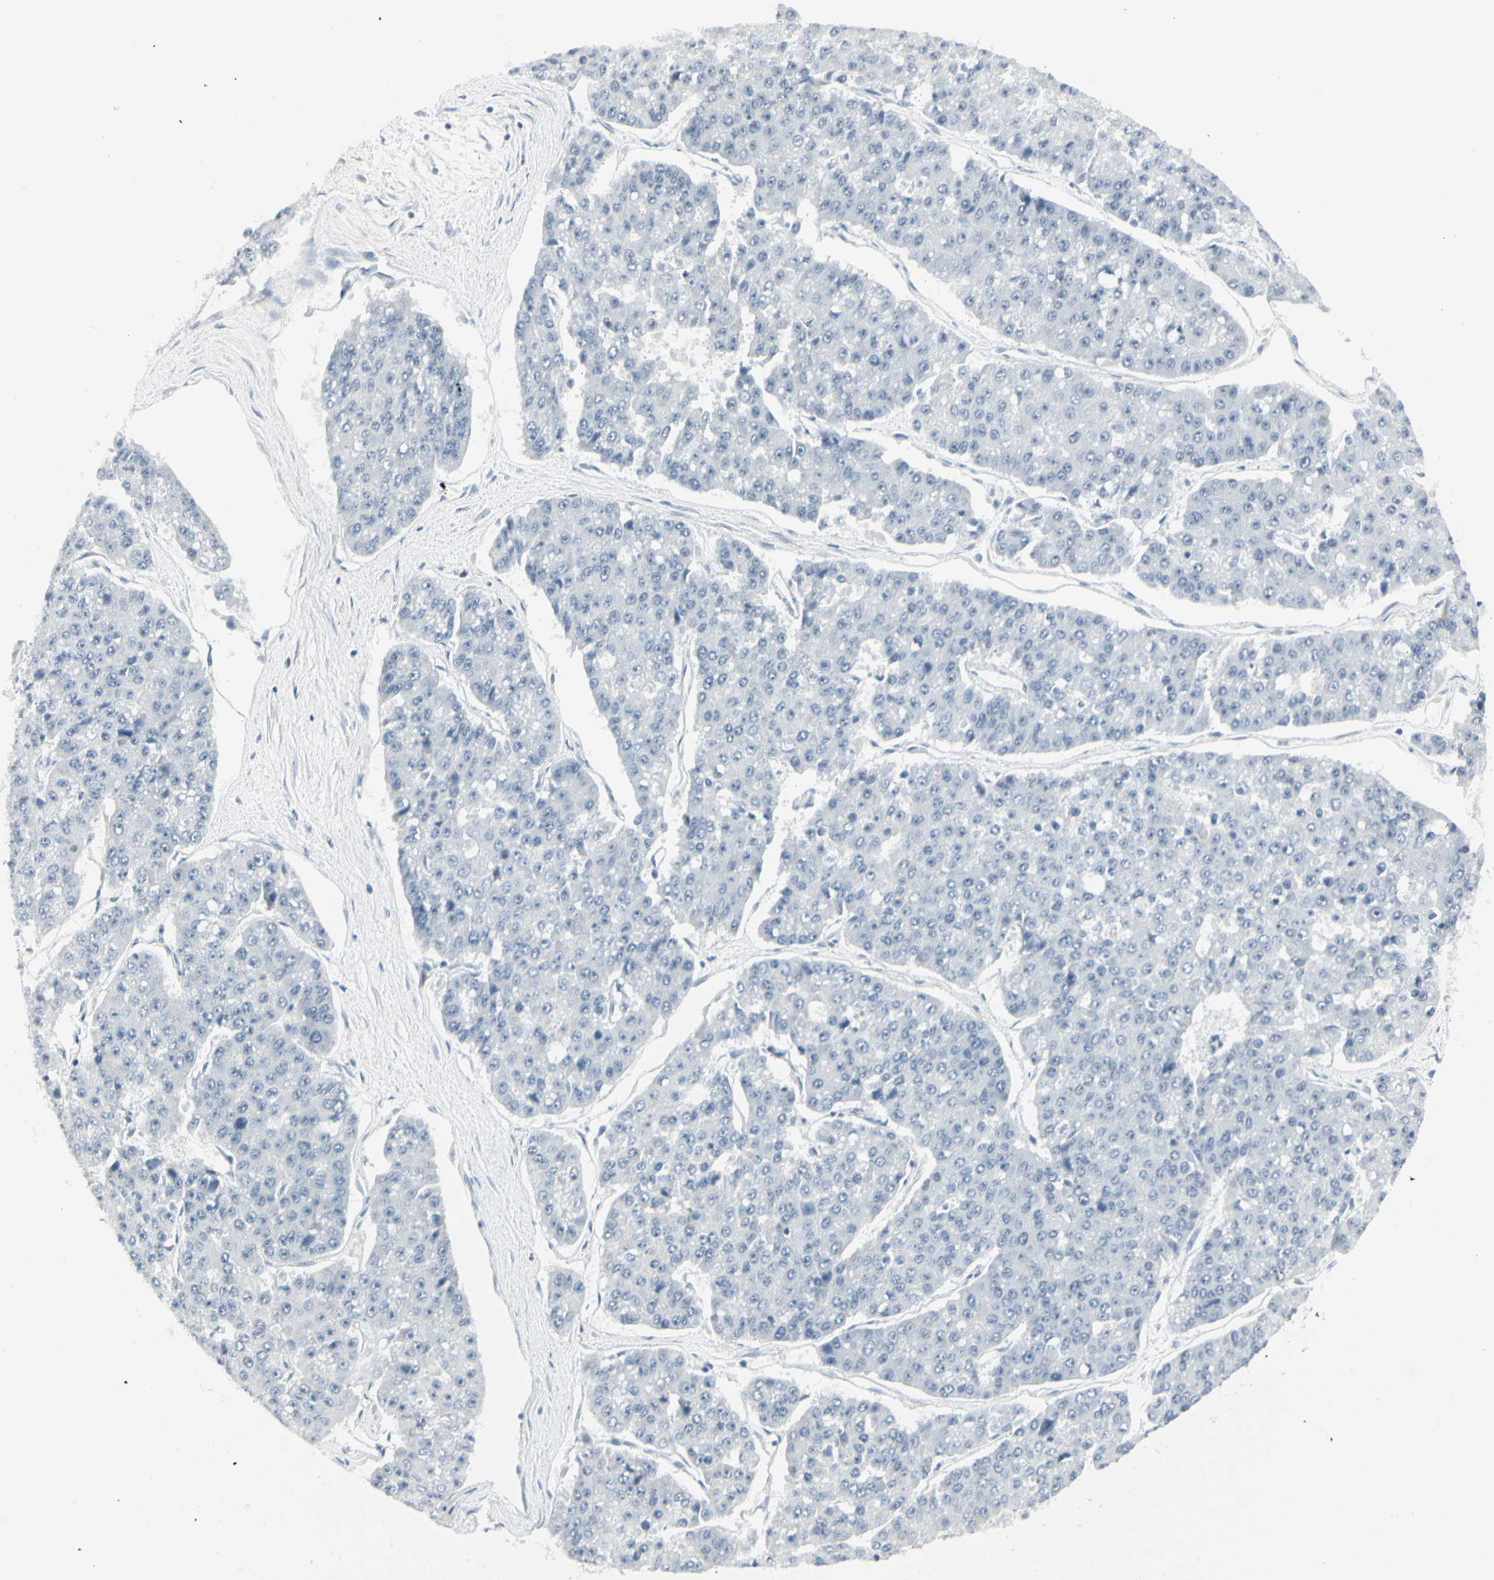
{"staining": {"intensity": "negative", "quantity": "none", "location": "none"}, "tissue": "pancreatic cancer", "cell_type": "Tumor cells", "image_type": "cancer", "snomed": [{"axis": "morphology", "description": "Adenocarcinoma, NOS"}, {"axis": "topography", "description": "Pancreas"}], "caption": "Immunohistochemistry histopathology image of neoplastic tissue: adenocarcinoma (pancreatic) stained with DAB reveals no significant protein positivity in tumor cells.", "gene": "ZBTB7B", "patient": {"sex": "male", "age": 50}}